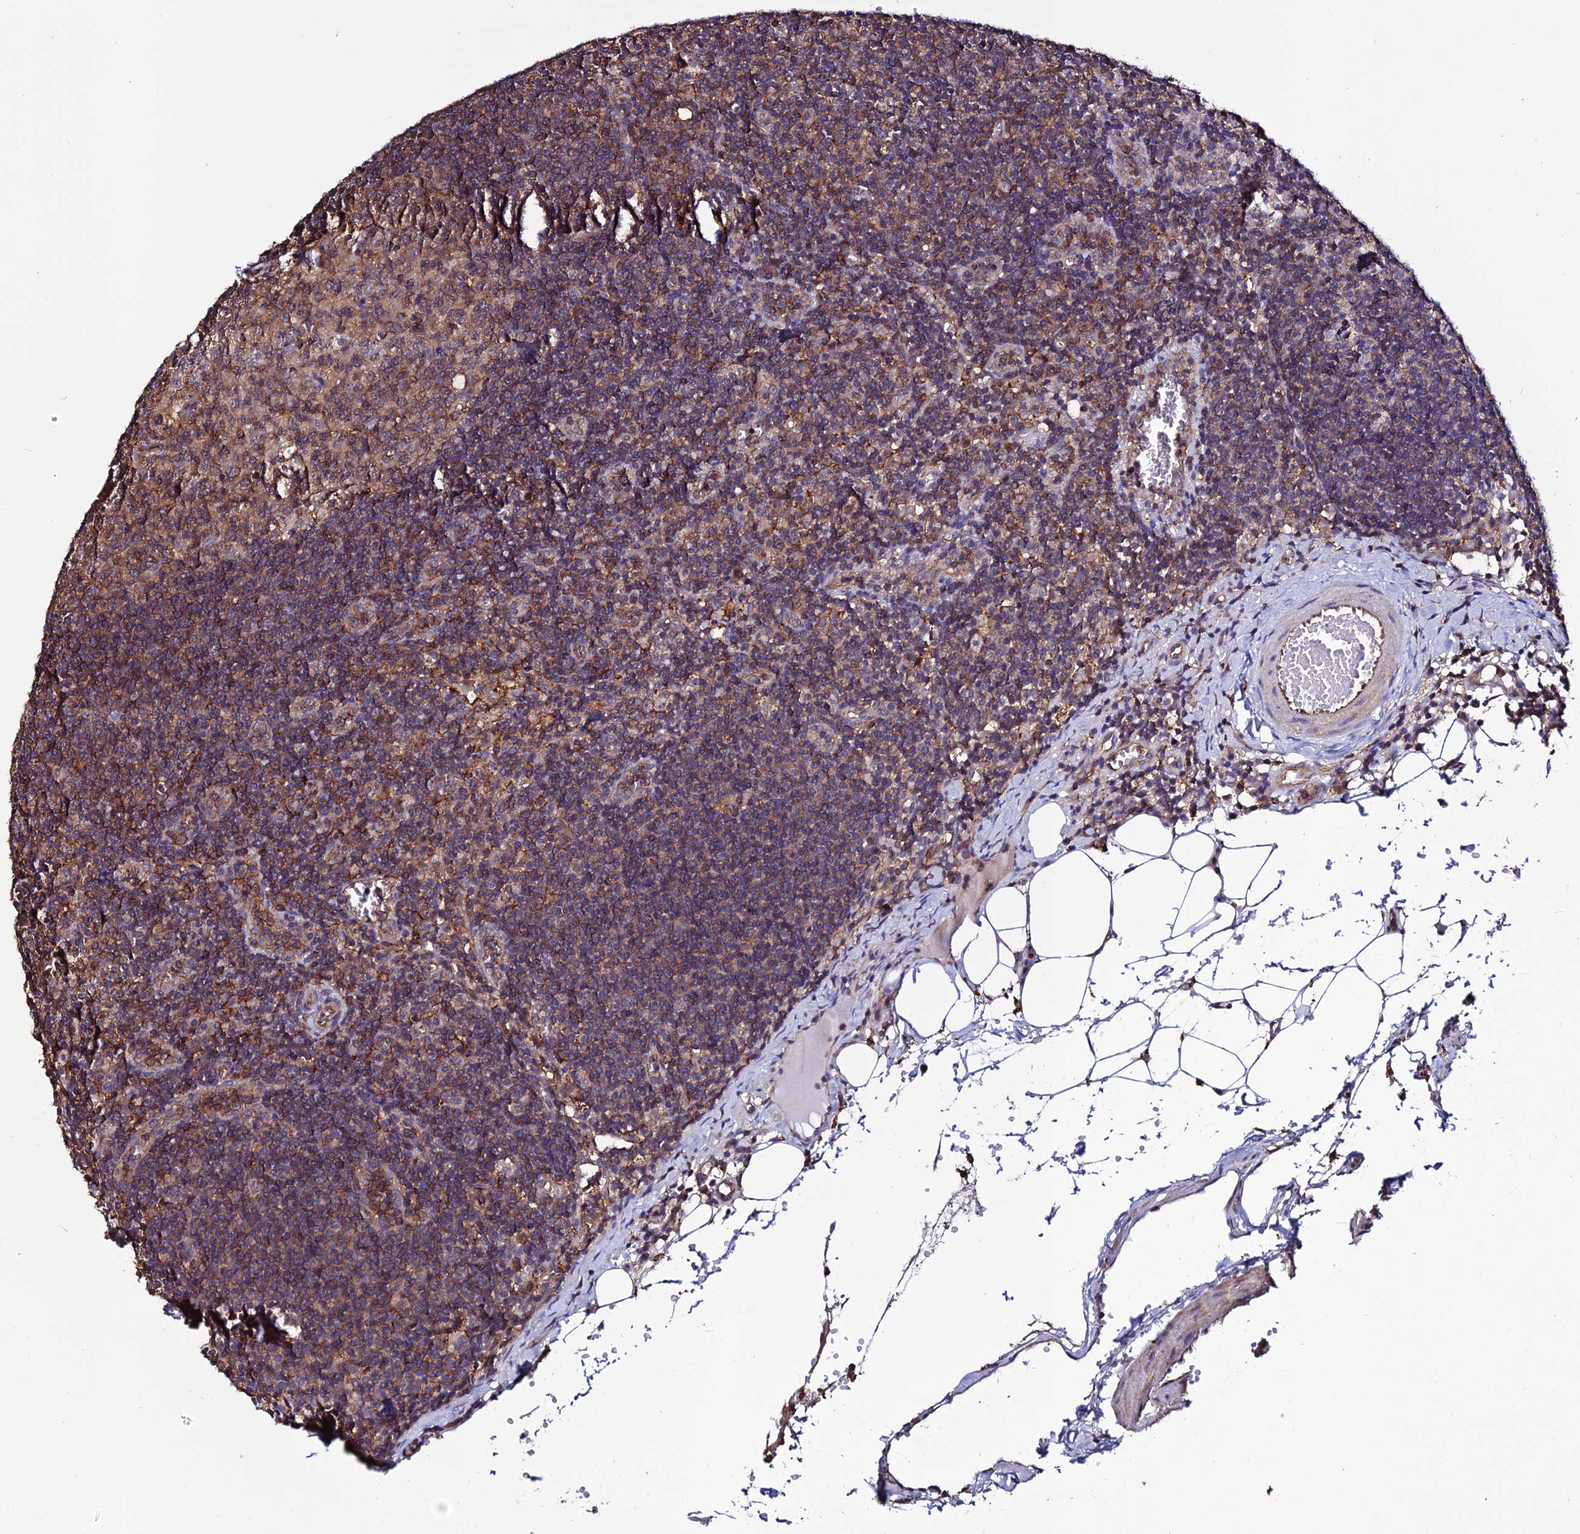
{"staining": {"intensity": "moderate", "quantity": "25%-75%", "location": "cytoplasmic/membranous"}, "tissue": "lymph node", "cell_type": "Germinal center cells", "image_type": "normal", "snomed": [{"axis": "morphology", "description": "Normal tissue, NOS"}, {"axis": "topography", "description": "Lymph node"}], "caption": "Moderate cytoplasmic/membranous positivity is seen in about 25%-75% of germinal center cells in unremarkable lymph node. The staining was performed using DAB to visualize the protein expression in brown, while the nuclei were stained in blue with hematoxylin (Magnification: 20x).", "gene": "USP17L10", "patient": {"sex": "female", "age": 27}}